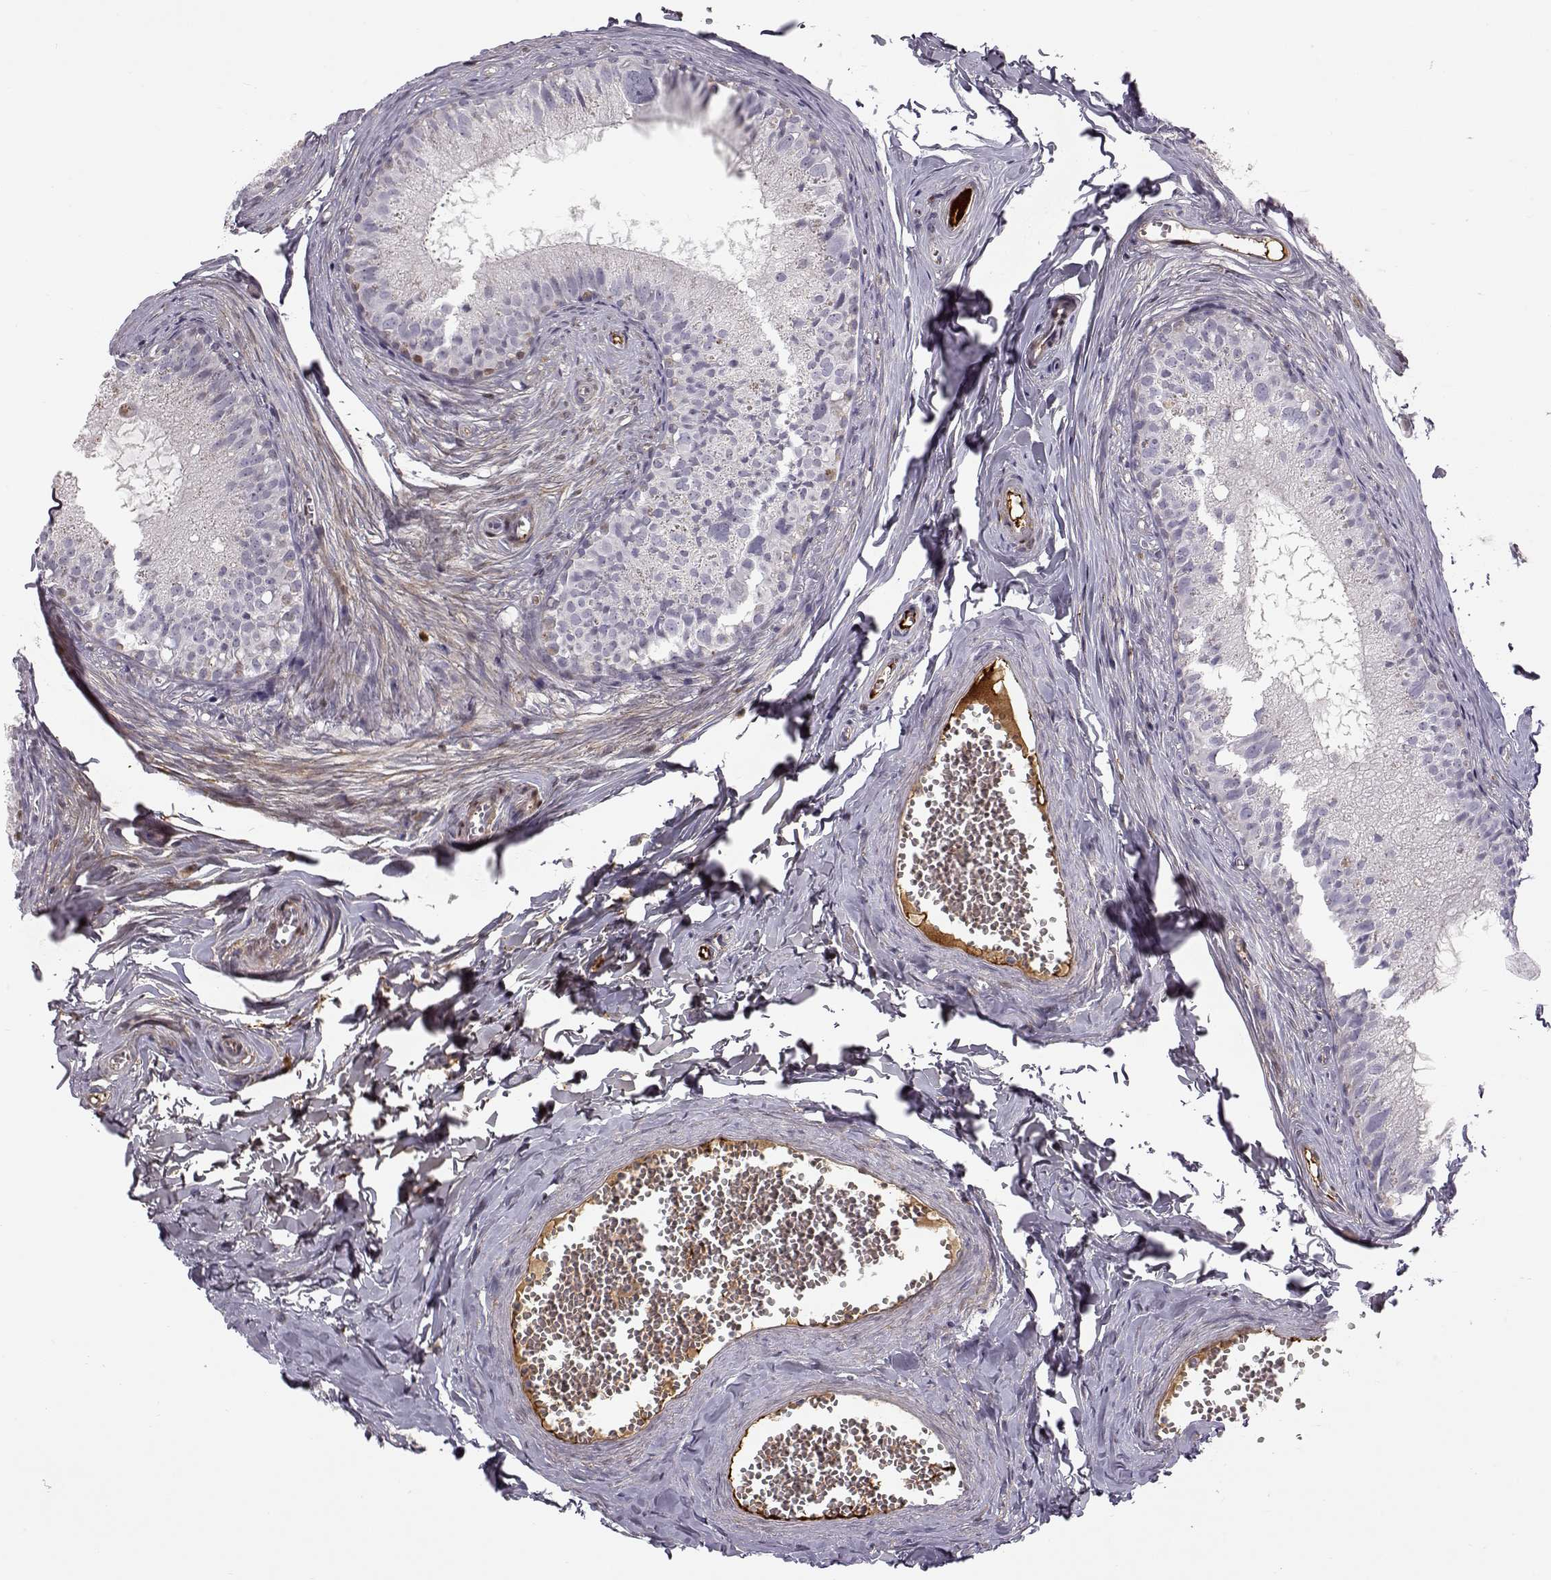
{"staining": {"intensity": "negative", "quantity": "none", "location": "none"}, "tissue": "epididymis", "cell_type": "Glandular cells", "image_type": "normal", "snomed": [{"axis": "morphology", "description": "Normal tissue, NOS"}, {"axis": "topography", "description": "Epididymis"}], "caption": "Immunohistochemical staining of normal human epididymis shows no significant expression in glandular cells. (Brightfield microscopy of DAB (3,3'-diaminobenzidine) immunohistochemistry at high magnification).", "gene": "PABPC1L2A", "patient": {"sex": "male", "age": 45}}